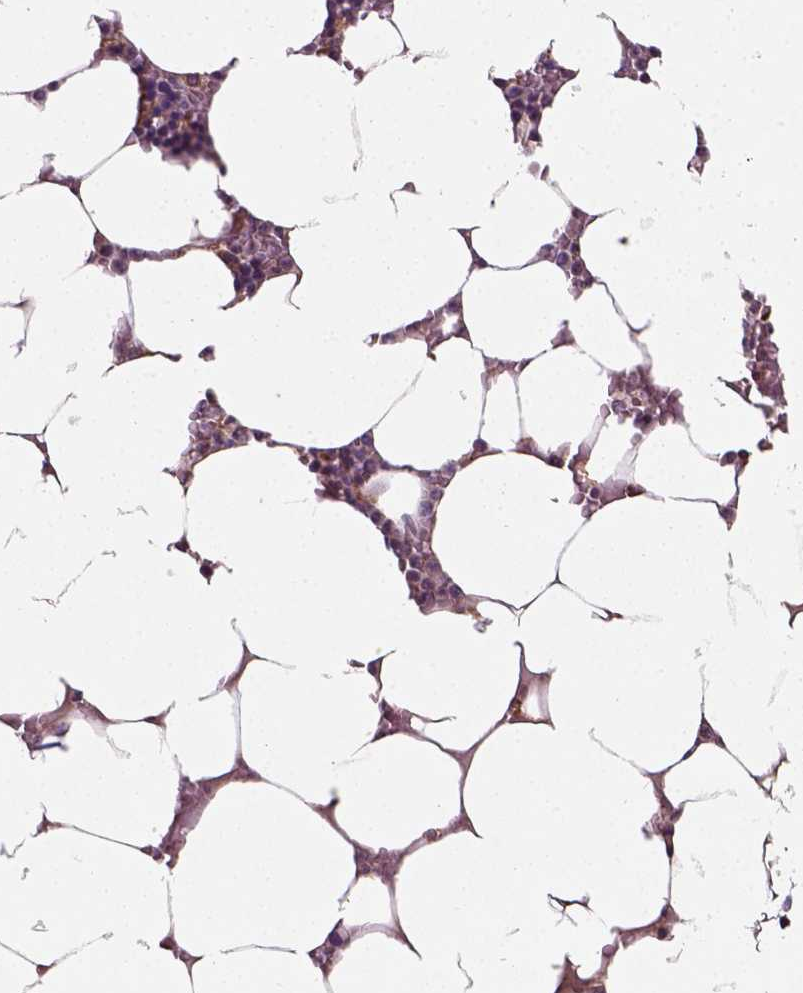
{"staining": {"intensity": "moderate", "quantity": "<25%", "location": "cytoplasmic/membranous"}, "tissue": "bone marrow", "cell_type": "Hematopoietic cells", "image_type": "normal", "snomed": [{"axis": "morphology", "description": "Normal tissue, NOS"}, {"axis": "topography", "description": "Bone marrow"}], "caption": "The image shows immunohistochemical staining of unremarkable bone marrow. There is moderate cytoplasmic/membranous expression is present in about <25% of hematopoietic cells.", "gene": "CAMKK1", "patient": {"sex": "female", "age": 52}}